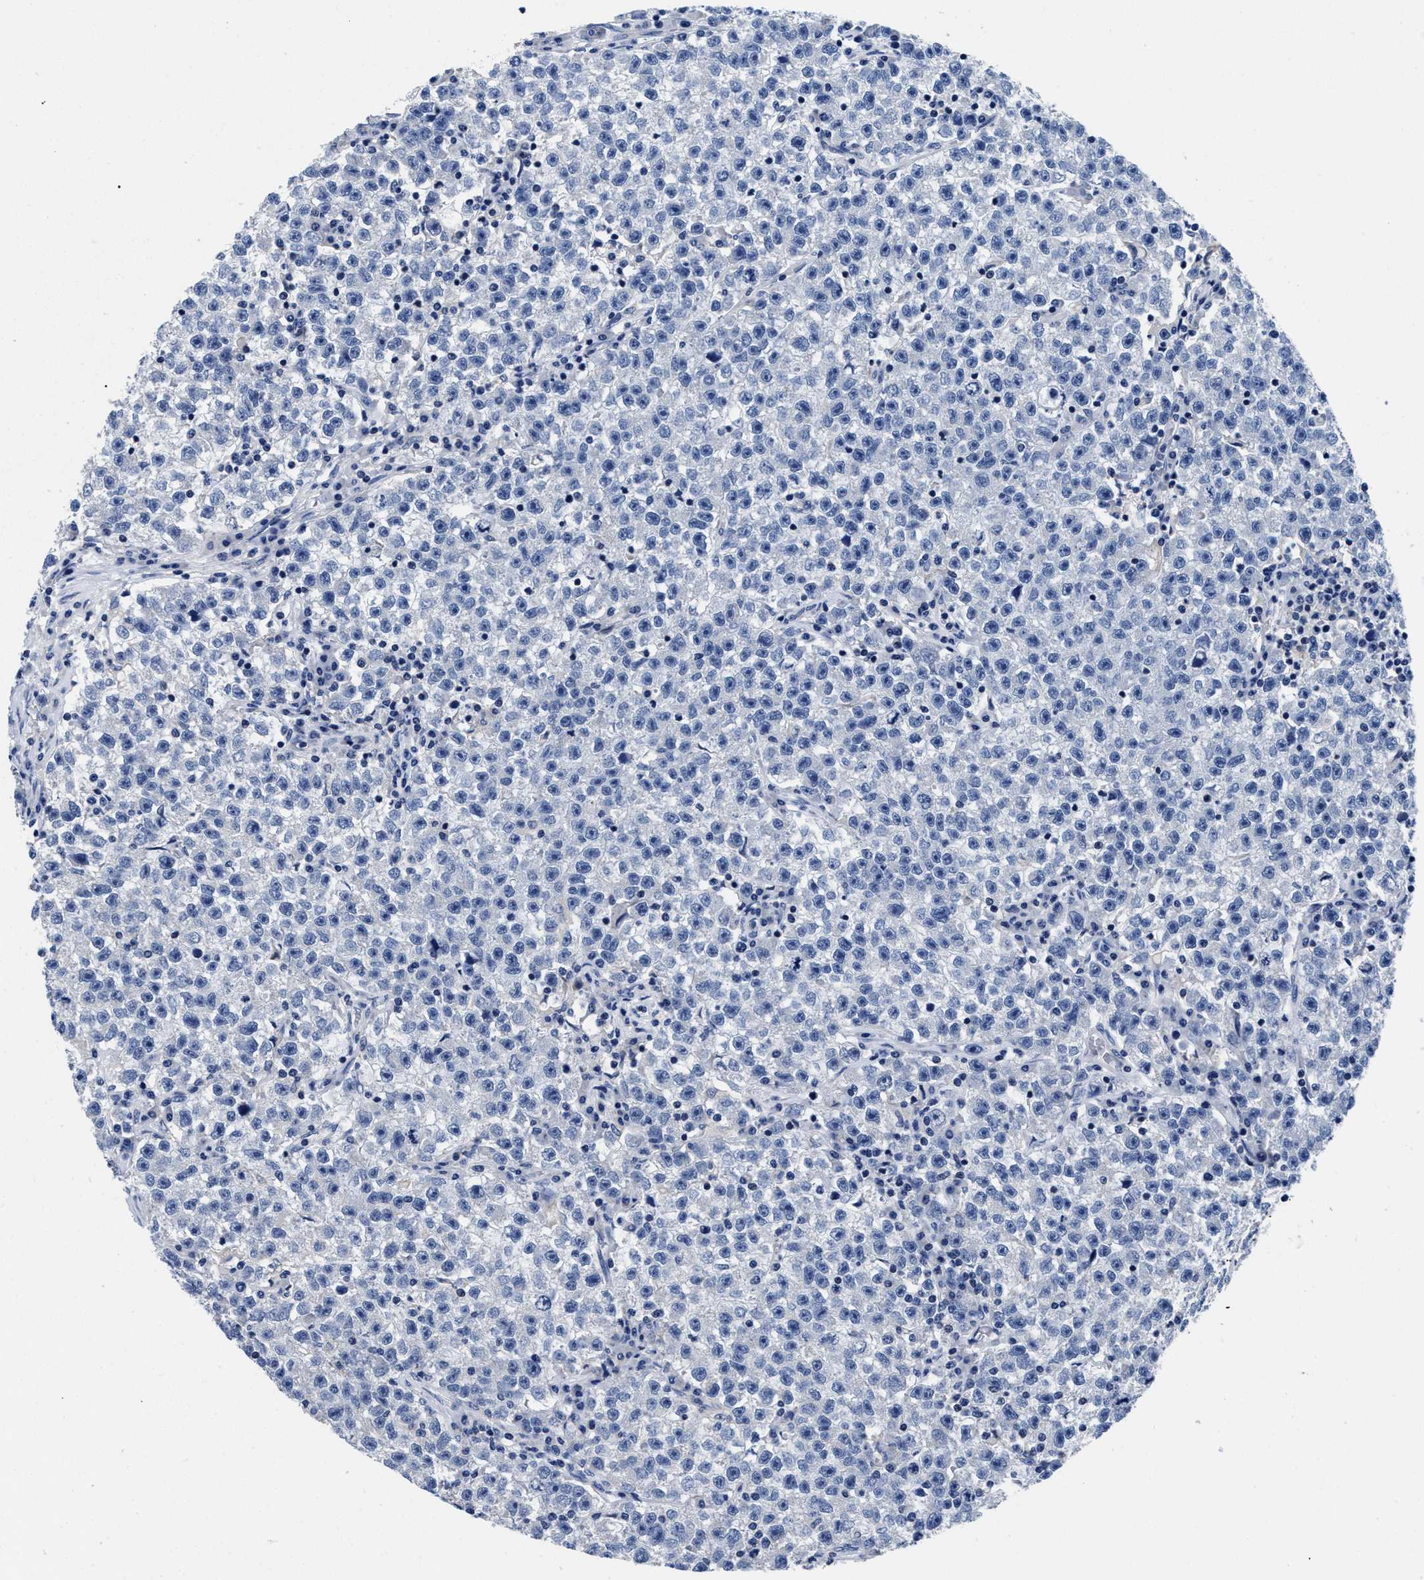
{"staining": {"intensity": "negative", "quantity": "none", "location": "none"}, "tissue": "testis cancer", "cell_type": "Tumor cells", "image_type": "cancer", "snomed": [{"axis": "morphology", "description": "Seminoma, NOS"}, {"axis": "topography", "description": "Testis"}], "caption": "DAB immunohistochemical staining of testis cancer displays no significant staining in tumor cells.", "gene": "SLC35F1", "patient": {"sex": "male", "age": 22}}